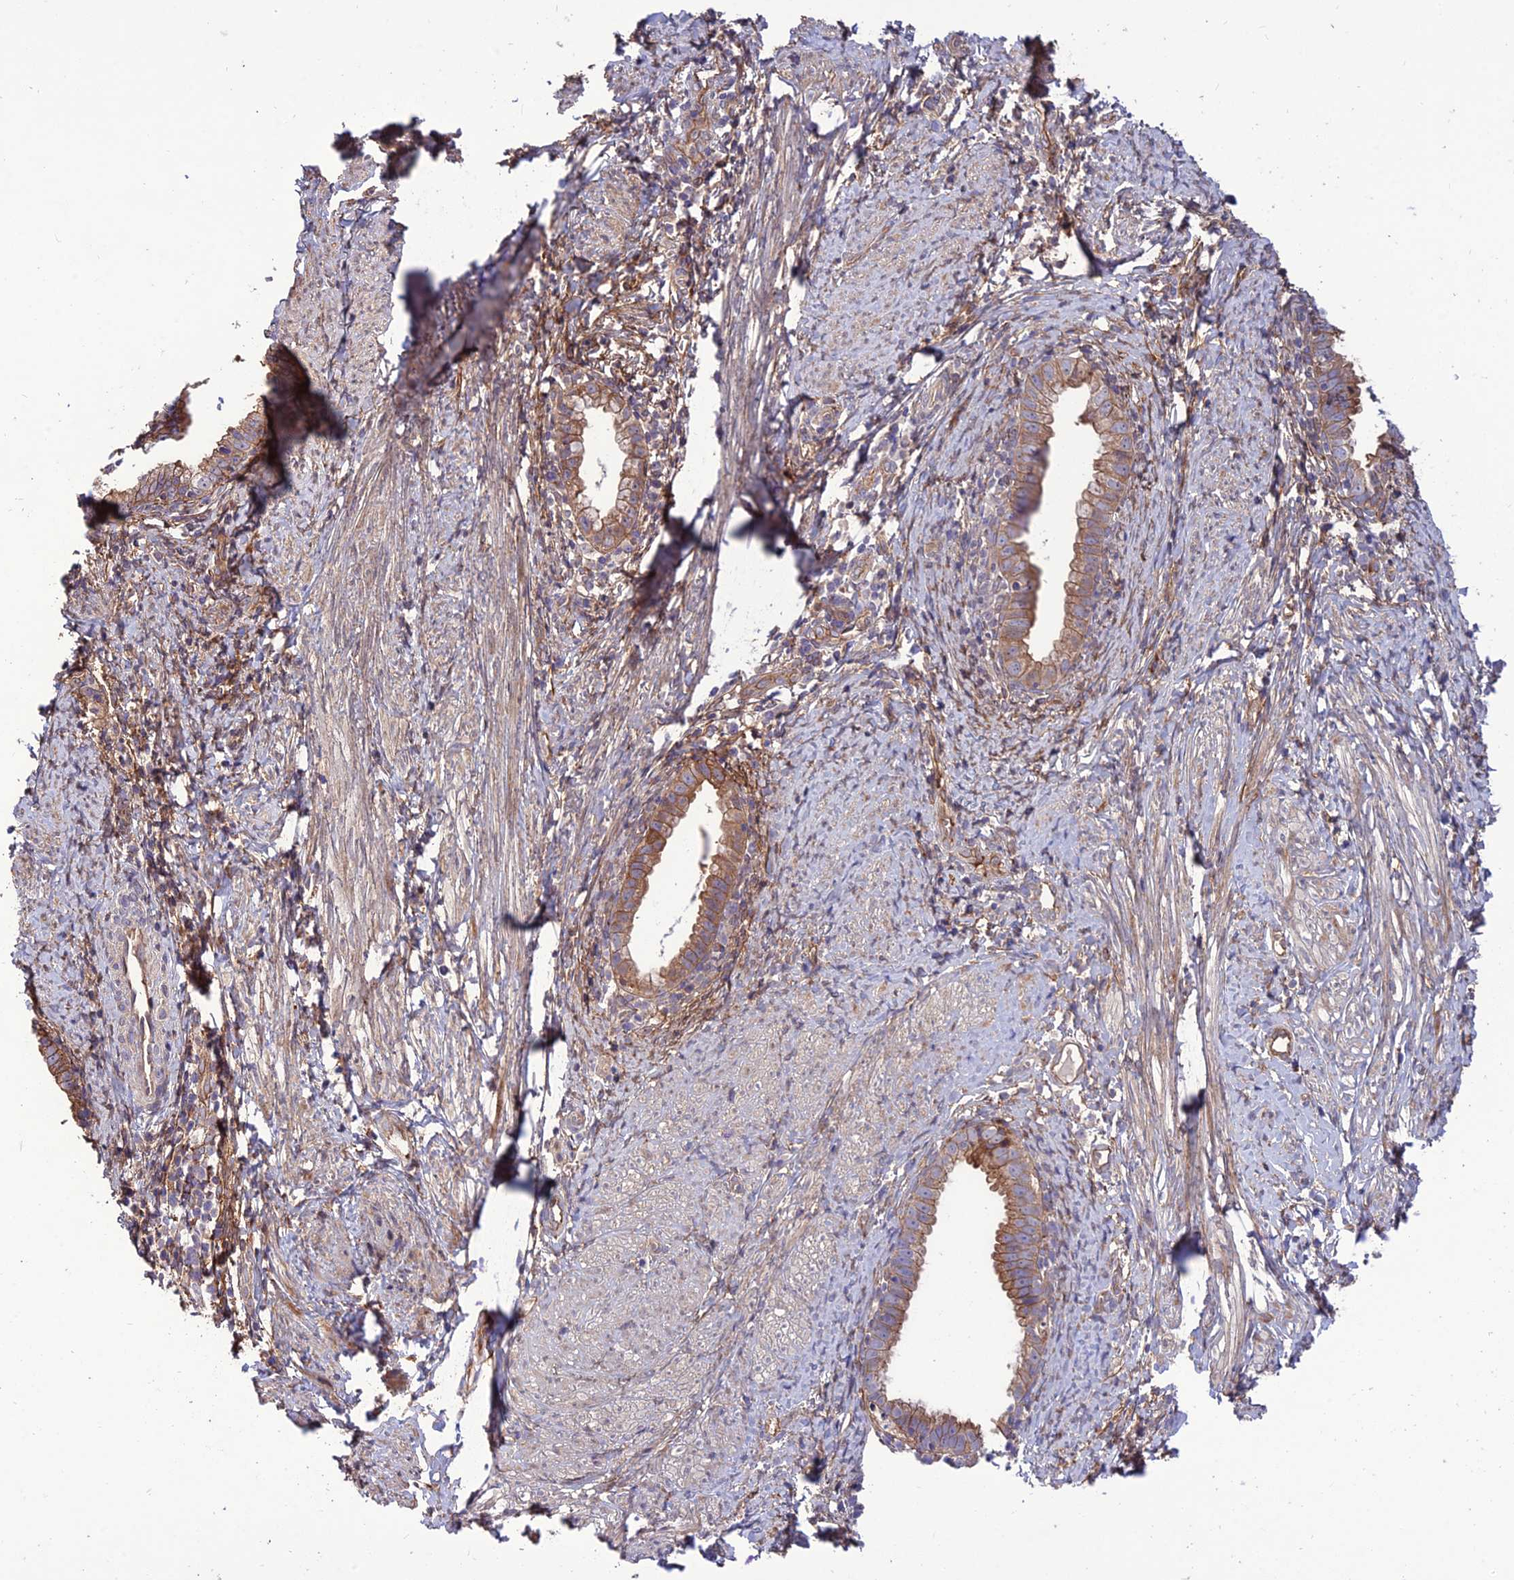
{"staining": {"intensity": "moderate", "quantity": ">75%", "location": "cytoplasmic/membranous"}, "tissue": "cervical cancer", "cell_type": "Tumor cells", "image_type": "cancer", "snomed": [{"axis": "morphology", "description": "Adenocarcinoma, NOS"}, {"axis": "topography", "description": "Cervix"}], "caption": "Protein expression analysis of human adenocarcinoma (cervical) reveals moderate cytoplasmic/membranous staining in approximately >75% of tumor cells.", "gene": "CRTAP", "patient": {"sex": "female", "age": 36}}